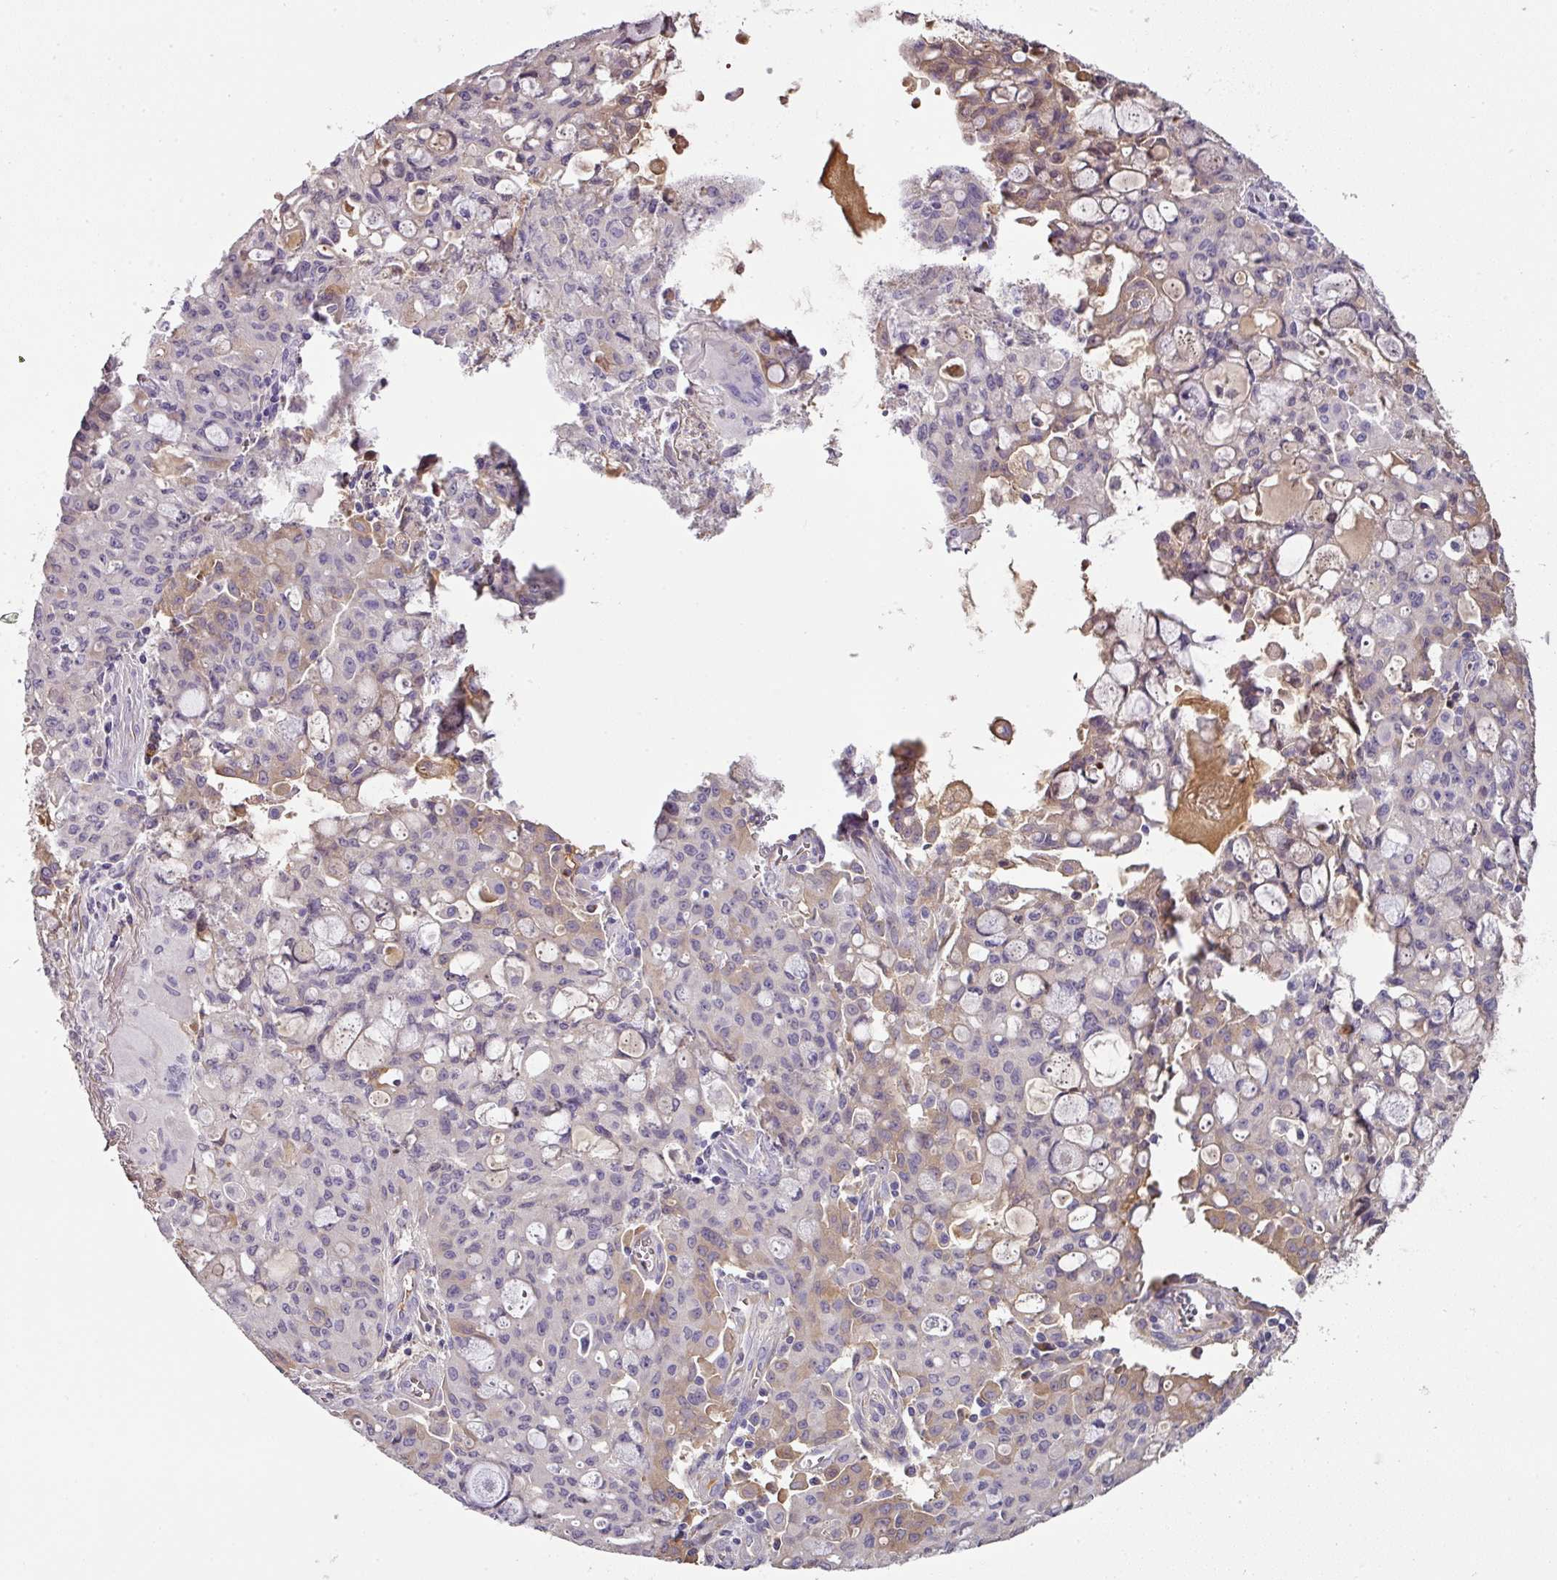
{"staining": {"intensity": "weak", "quantity": "<25%", "location": "cytoplasmic/membranous"}, "tissue": "lung cancer", "cell_type": "Tumor cells", "image_type": "cancer", "snomed": [{"axis": "morphology", "description": "Adenocarcinoma, NOS"}, {"axis": "topography", "description": "Lung"}], "caption": "The image reveals no staining of tumor cells in lung cancer. The staining was performed using DAB to visualize the protein expression in brown, while the nuclei were stained in blue with hematoxylin (Magnification: 20x).", "gene": "CCZ1", "patient": {"sex": "female", "age": 44}}